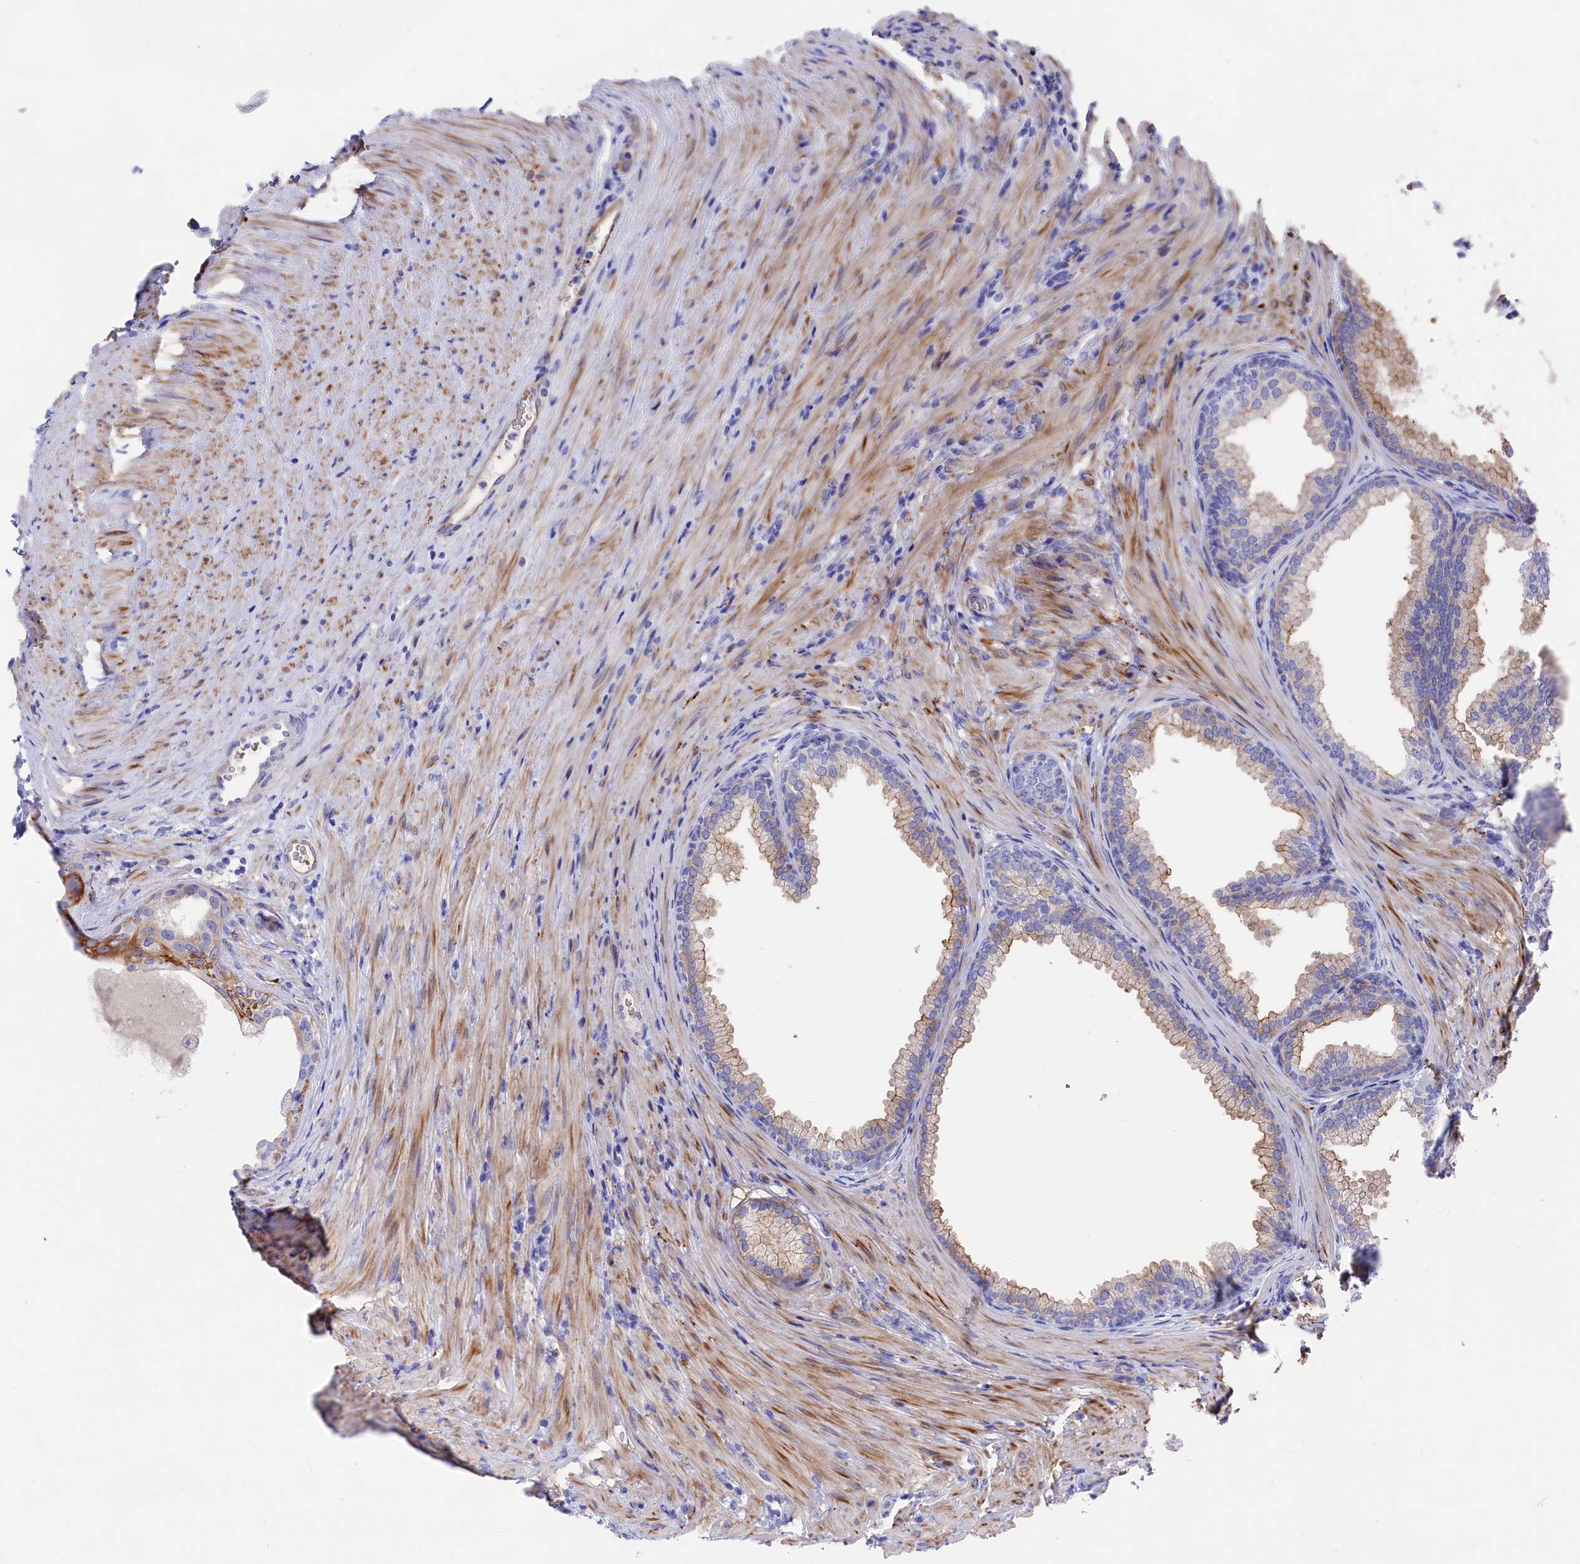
{"staining": {"intensity": "weak", "quantity": "<25%", "location": "cytoplasmic/membranous"}, "tissue": "prostate", "cell_type": "Glandular cells", "image_type": "normal", "snomed": [{"axis": "morphology", "description": "Normal tissue, NOS"}, {"axis": "topography", "description": "Prostate"}], "caption": "Immunohistochemistry (IHC) histopathology image of normal human prostate stained for a protein (brown), which shows no positivity in glandular cells.", "gene": "LHFPL4", "patient": {"sex": "male", "age": 76}}